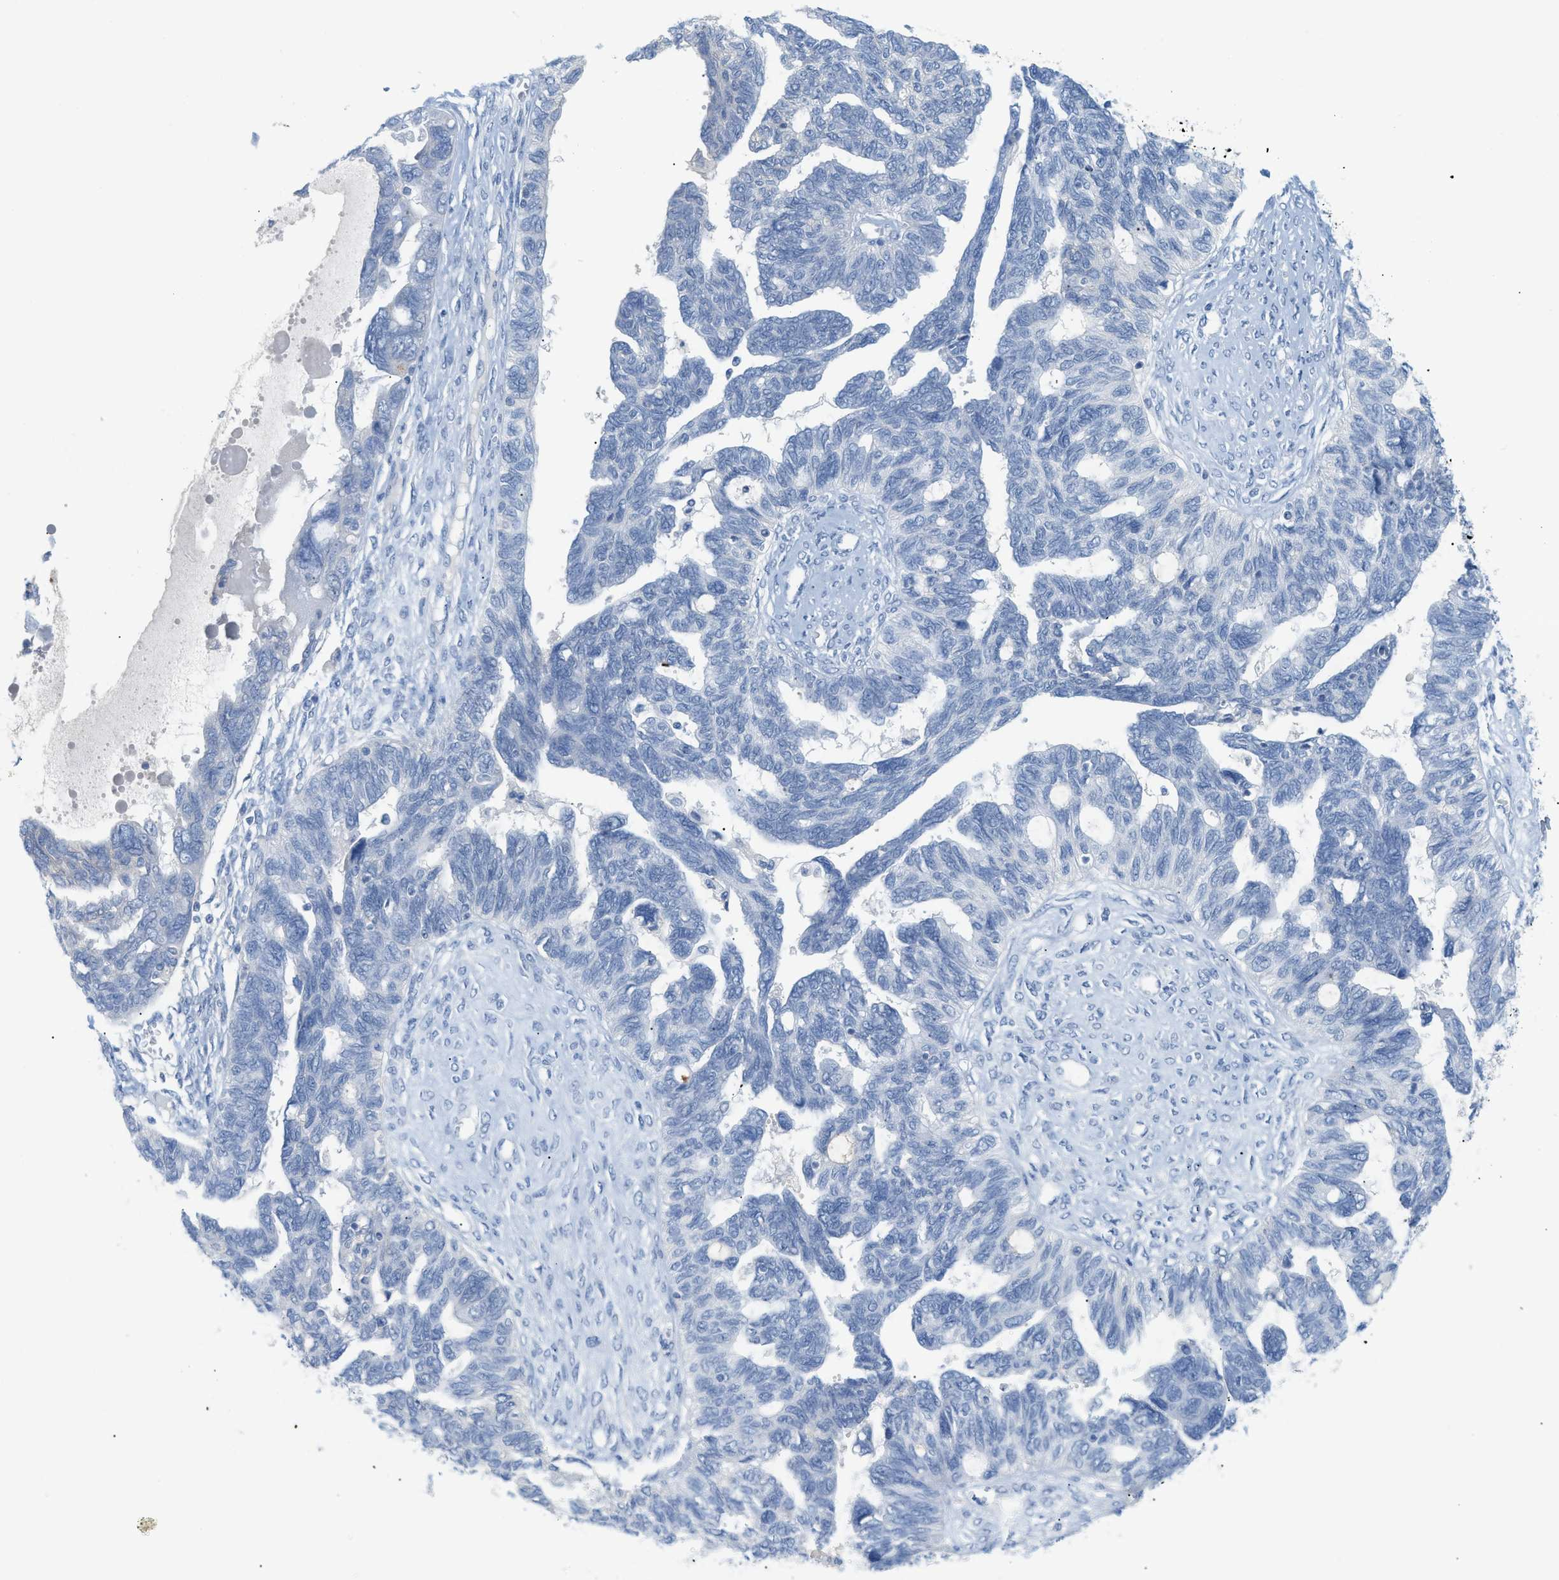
{"staining": {"intensity": "negative", "quantity": "none", "location": "none"}, "tissue": "ovarian cancer", "cell_type": "Tumor cells", "image_type": "cancer", "snomed": [{"axis": "morphology", "description": "Cystadenocarcinoma, serous, NOS"}, {"axis": "topography", "description": "Ovary"}], "caption": "Tumor cells are negative for brown protein staining in ovarian serous cystadenocarcinoma.", "gene": "PAPPA", "patient": {"sex": "female", "age": 79}}